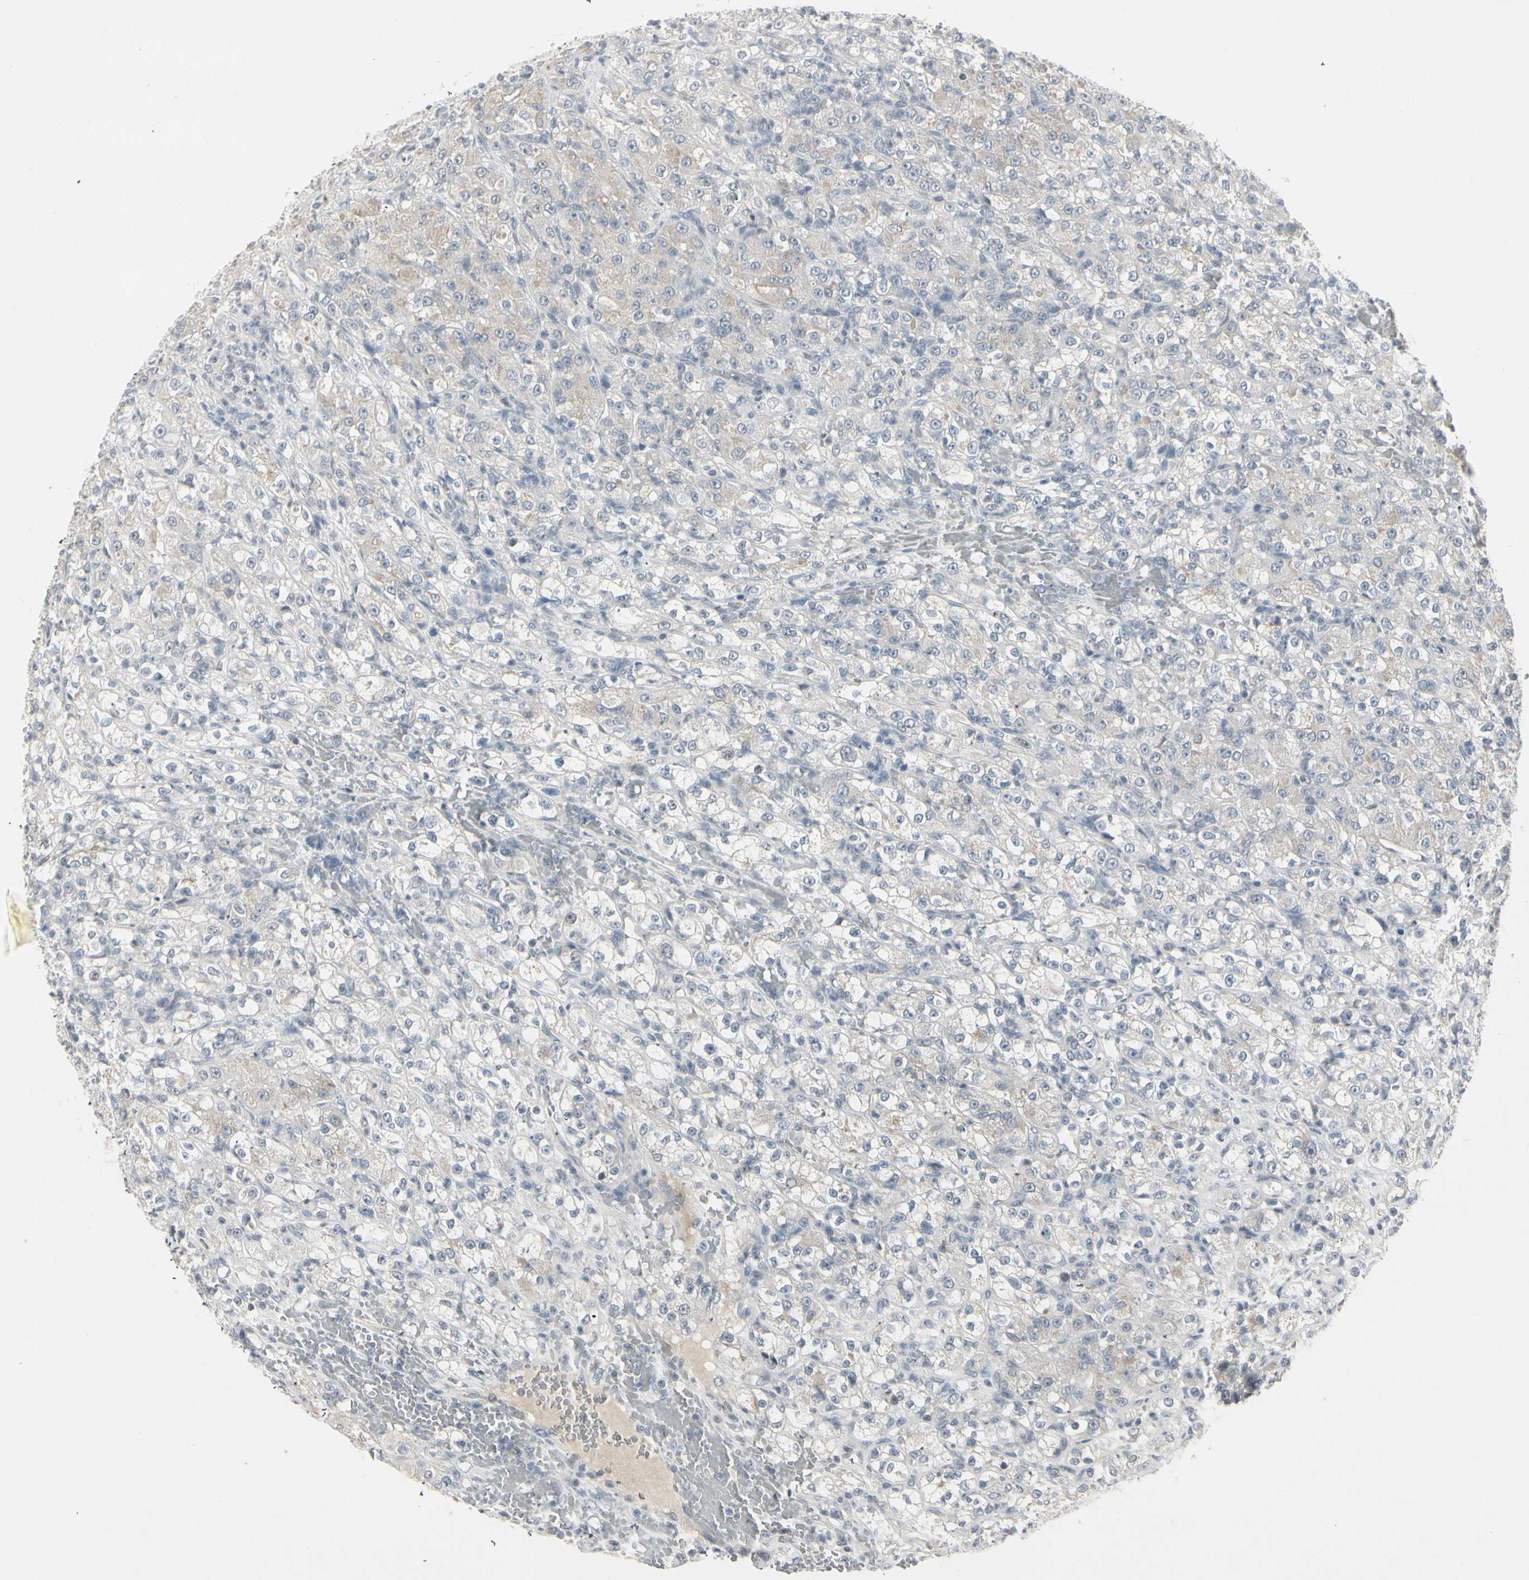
{"staining": {"intensity": "weak", "quantity": "<25%", "location": "cytoplasmic/membranous"}, "tissue": "renal cancer", "cell_type": "Tumor cells", "image_type": "cancer", "snomed": [{"axis": "morphology", "description": "Normal tissue, NOS"}, {"axis": "morphology", "description": "Adenocarcinoma, NOS"}, {"axis": "topography", "description": "Kidney"}], "caption": "Immunohistochemical staining of adenocarcinoma (renal) shows no significant staining in tumor cells. (DAB (3,3'-diaminobenzidine) immunohistochemistry (IHC), high magnification).", "gene": "DMPK", "patient": {"sex": "male", "age": 61}}